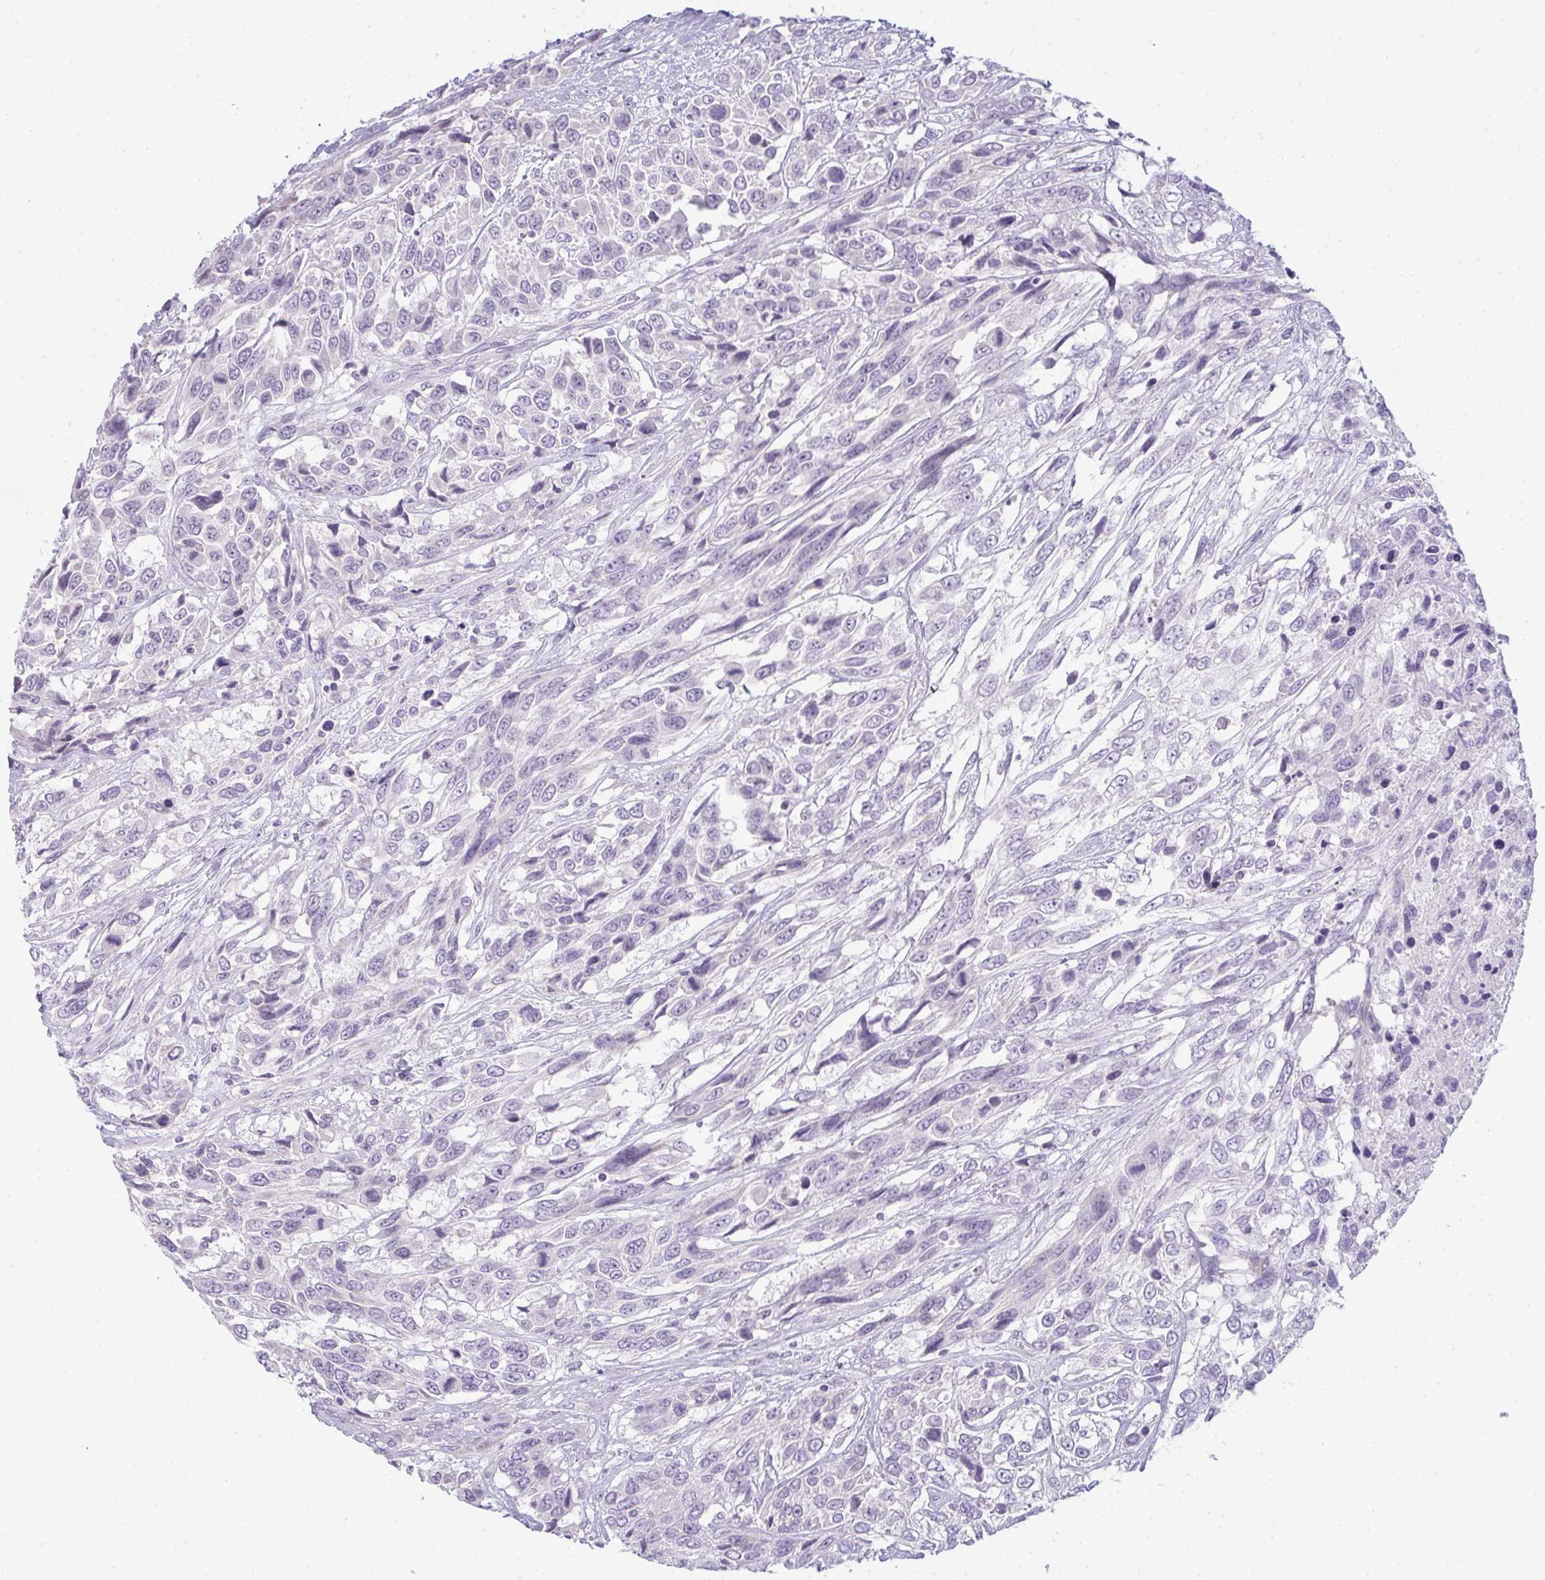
{"staining": {"intensity": "negative", "quantity": "none", "location": "none"}, "tissue": "urothelial cancer", "cell_type": "Tumor cells", "image_type": "cancer", "snomed": [{"axis": "morphology", "description": "Urothelial carcinoma, High grade"}, {"axis": "topography", "description": "Urinary bladder"}], "caption": "There is no significant staining in tumor cells of urothelial carcinoma (high-grade).", "gene": "SIRPB2", "patient": {"sex": "female", "age": 70}}